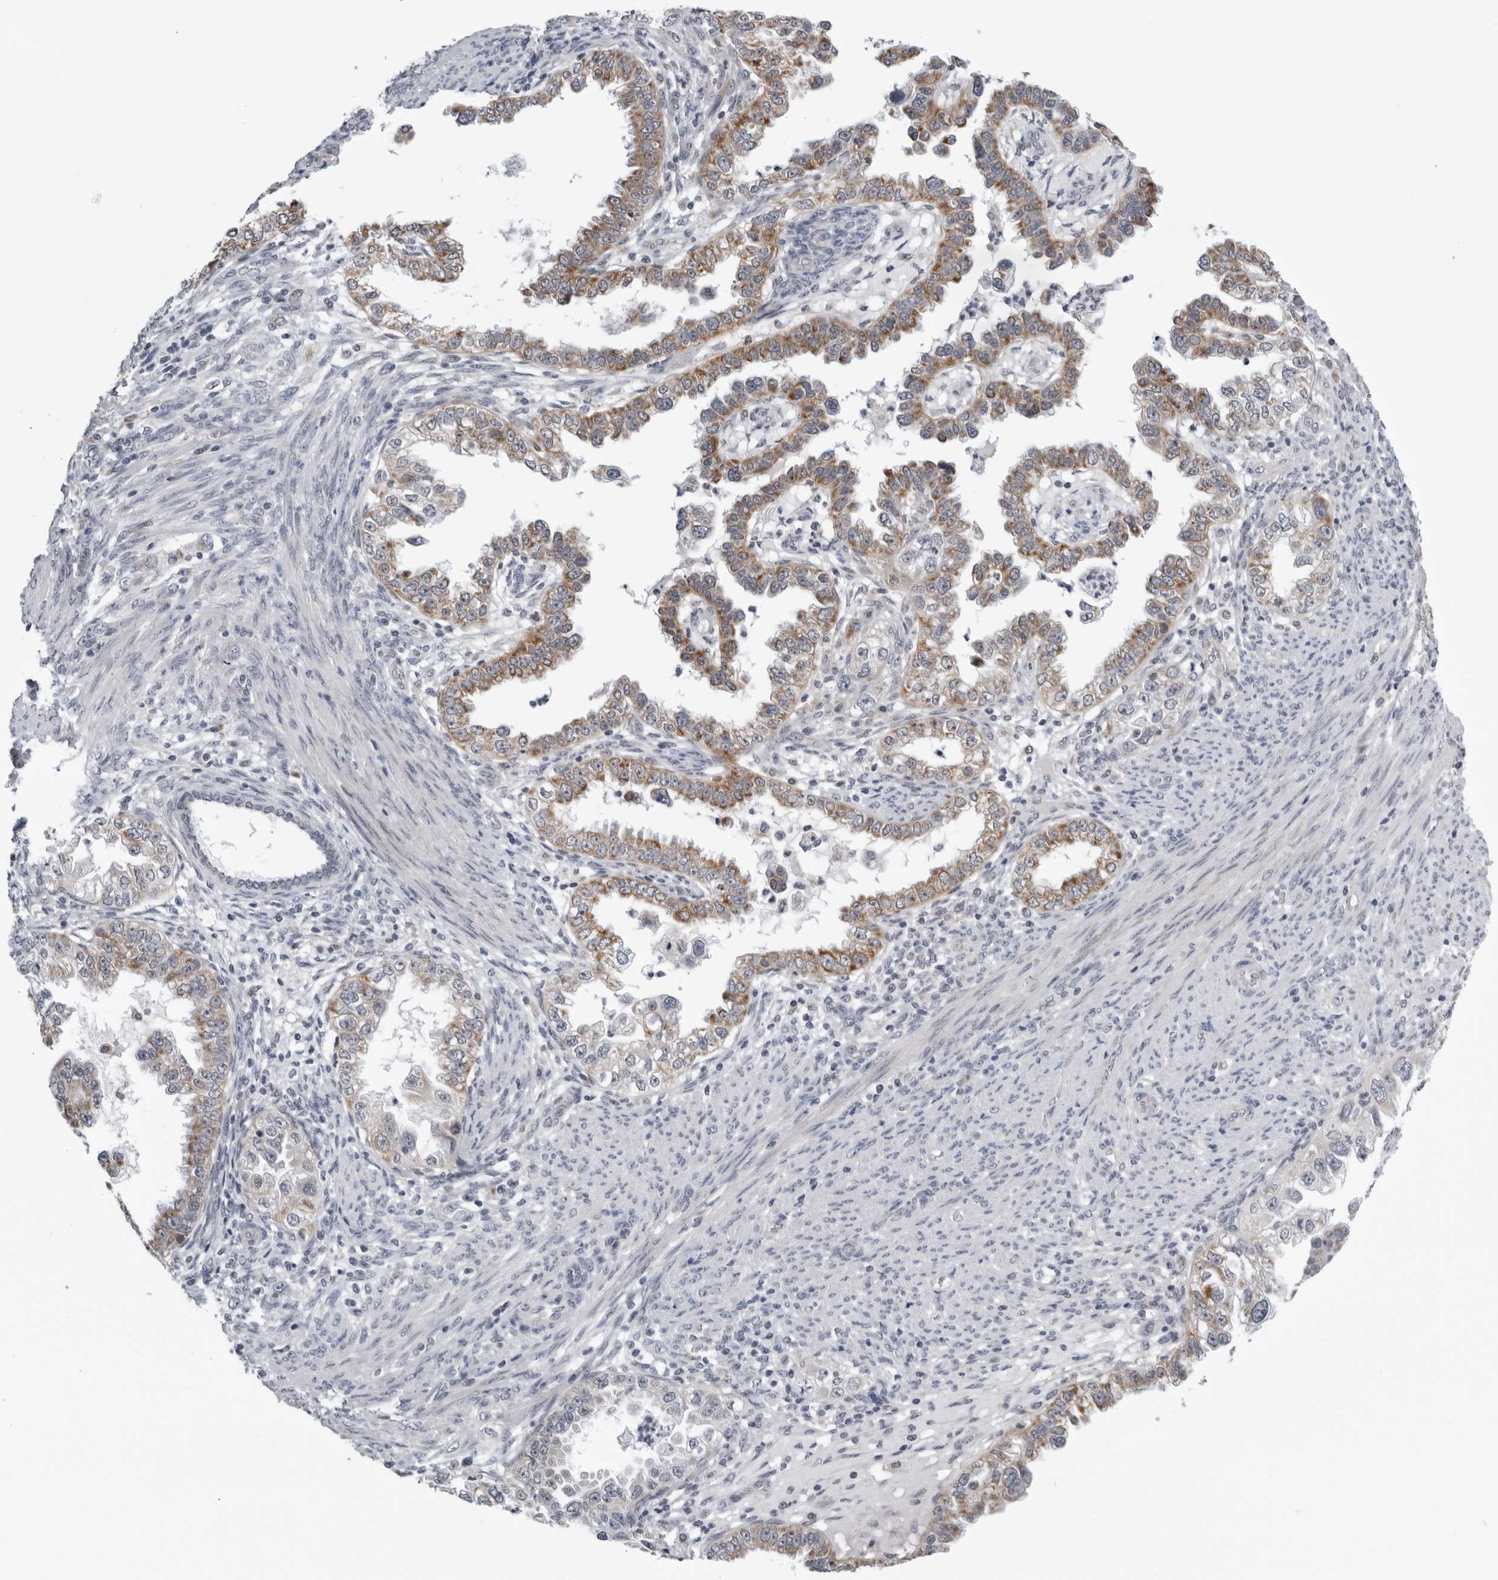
{"staining": {"intensity": "moderate", "quantity": "25%-75%", "location": "cytoplasmic/membranous"}, "tissue": "endometrial cancer", "cell_type": "Tumor cells", "image_type": "cancer", "snomed": [{"axis": "morphology", "description": "Adenocarcinoma, NOS"}, {"axis": "topography", "description": "Endometrium"}], "caption": "A medium amount of moderate cytoplasmic/membranous positivity is identified in about 25%-75% of tumor cells in adenocarcinoma (endometrial) tissue.", "gene": "CPT2", "patient": {"sex": "female", "age": 85}}